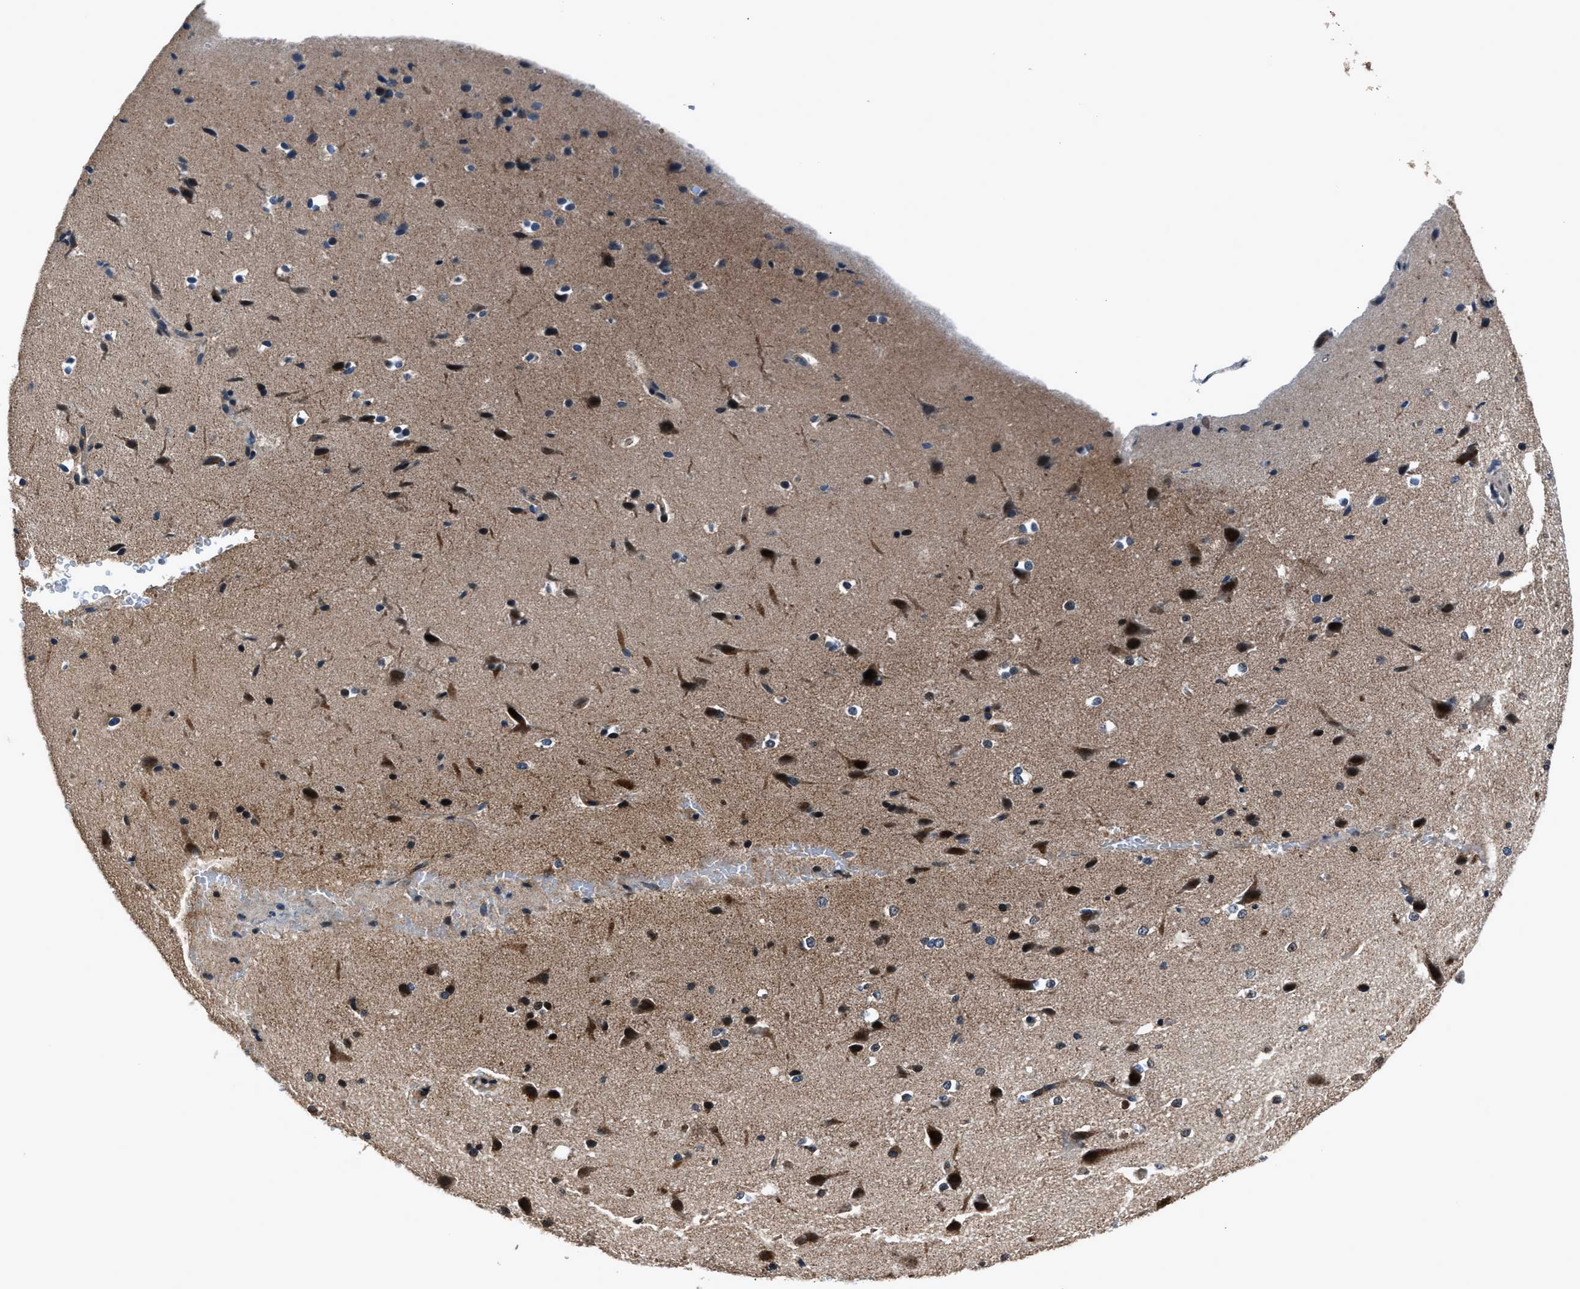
{"staining": {"intensity": "negative", "quantity": "none", "location": "none"}, "tissue": "cerebral cortex", "cell_type": "Endothelial cells", "image_type": "normal", "snomed": [{"axis": "morphology", "description": "Normal tissue, NOS"}, {"axis": "morphology", "description": "Developmental malformation"}, {"axis": "topography", "description": "Cerebral cortex"}], "caption": "This is a histopathology image of IHC staining of normal cerebral cortex, which shows no positivity in endothelial cells.", "gene": "TNRC18", "patient": {"sex": "female", "age": 30}}